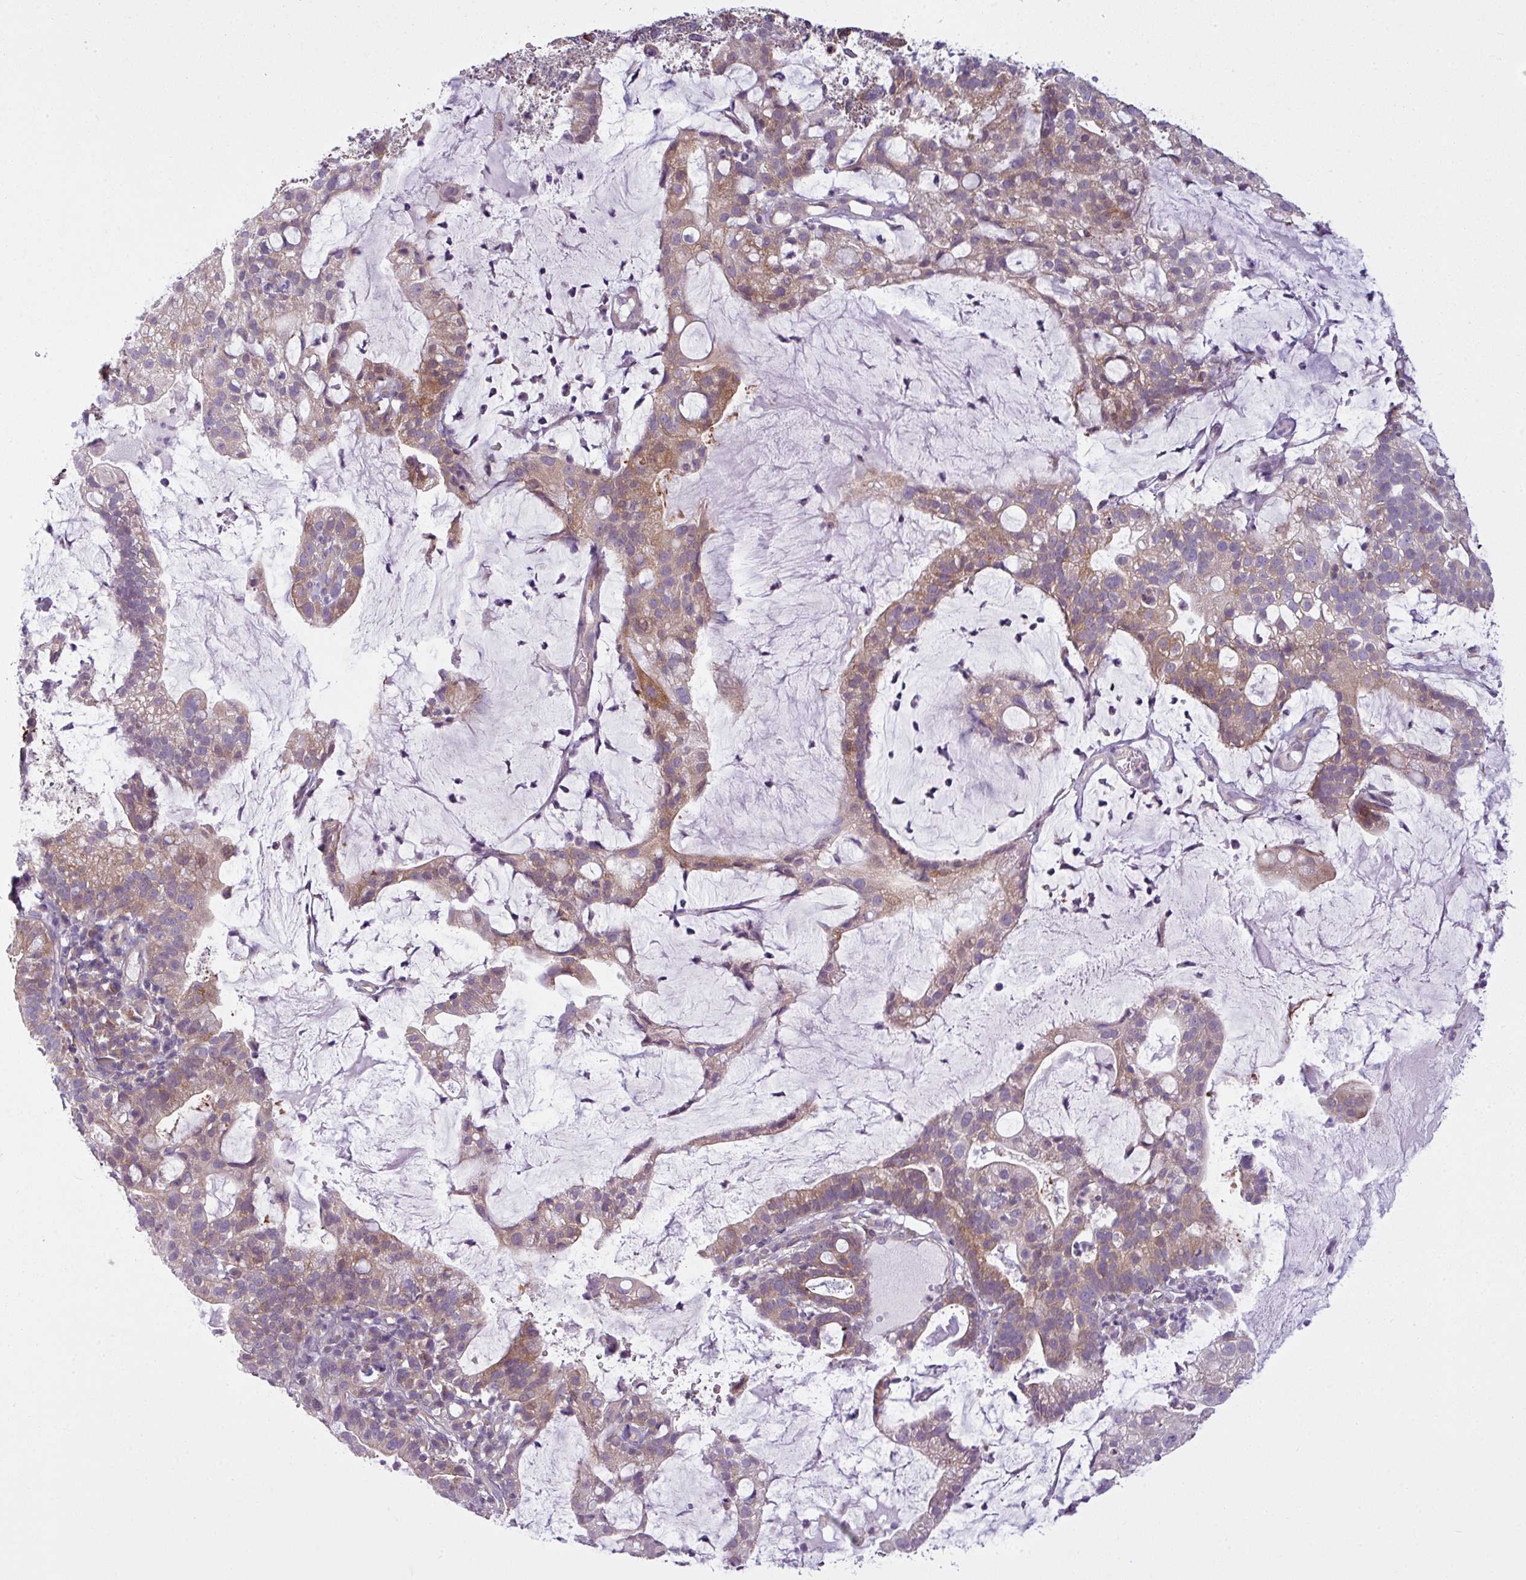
{"staining": {"intensity": "moderate", "quantity": "25%-75%", "location": "cytoplasmic/membranous"}, "tissue": "cervical cancer", "cell_type": "Tumor cells", "image_type": "cancer", "snomed": [{"axis": "morphology", "description": "Adenocarcinoma, NOS"}, {"axis": "topography", "description": "Cervix"}], "caption": "Immunohistochemistry (IHC) of cervical cancer (adenocarcinoma) exhibits medium levels of moderate cytoplasmic/membranous expression in approximately 25%-75% of tumor cells. The protein of interest is stained brown, and the nuclei are stained in blue (DAB IHC with brightfield microscopy, high magnification).", "gene": "CAMK2B", "patient": {"sex": "female", "age": 41}}